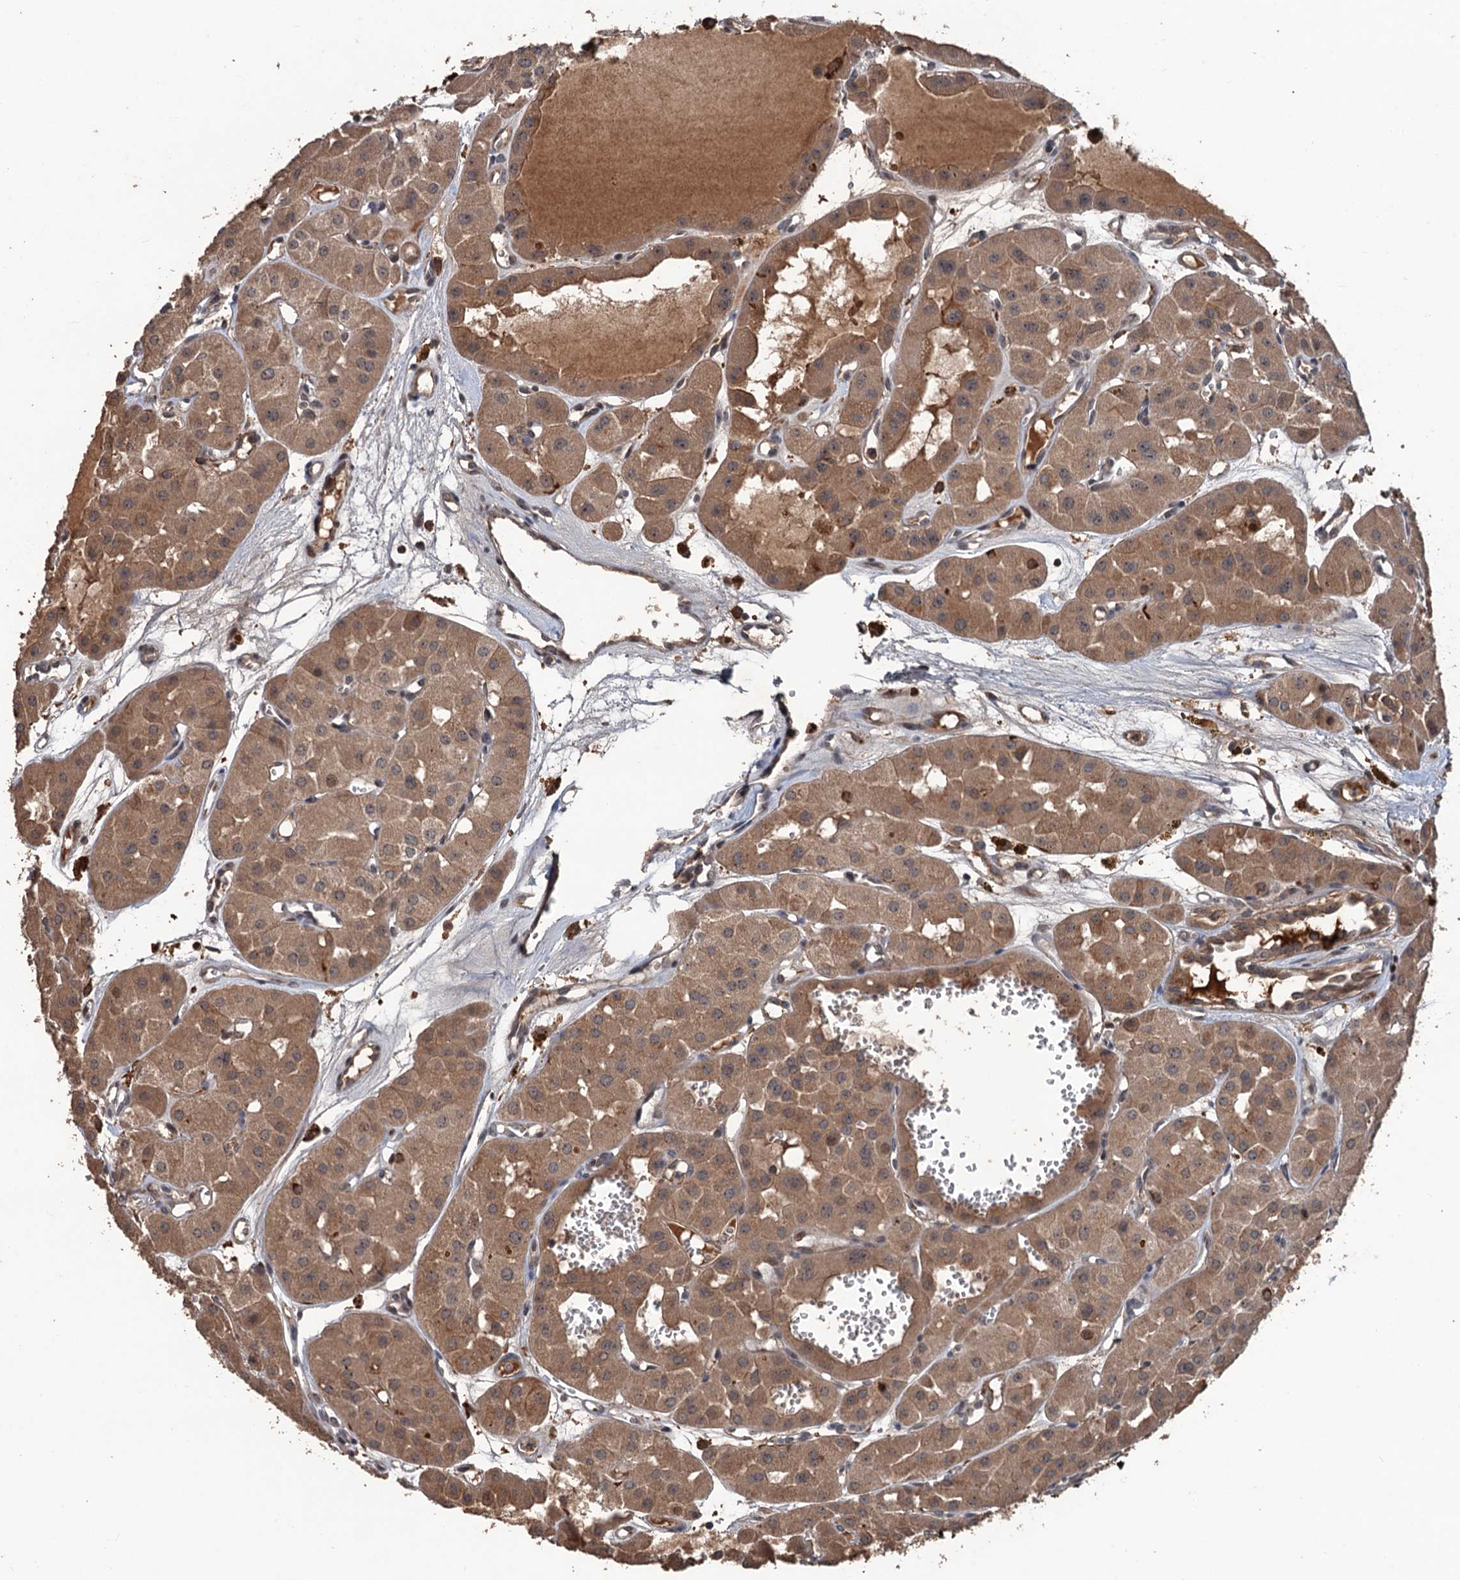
{"staining": {"intensity": "moderate", "quantity": ">75%", "location": "cytoplasmic/membranous"}, "tissue": "renal cancer", "cell_type": "Tumor cells", "image_type": "cancer", "snomed": [{"axis": "morphology", "description": "Carcinoma, NOS"}, {"axis": "topography", "description": "Kidney"}], "caption": "Immunohistochemical staining of renal carcinoma demonstrates moderate cytoplasmic/membranous protein staining in about >75% of tumor cells.", "gene": "ZNF438", "patient": {"sex": "female", "age": 75}}